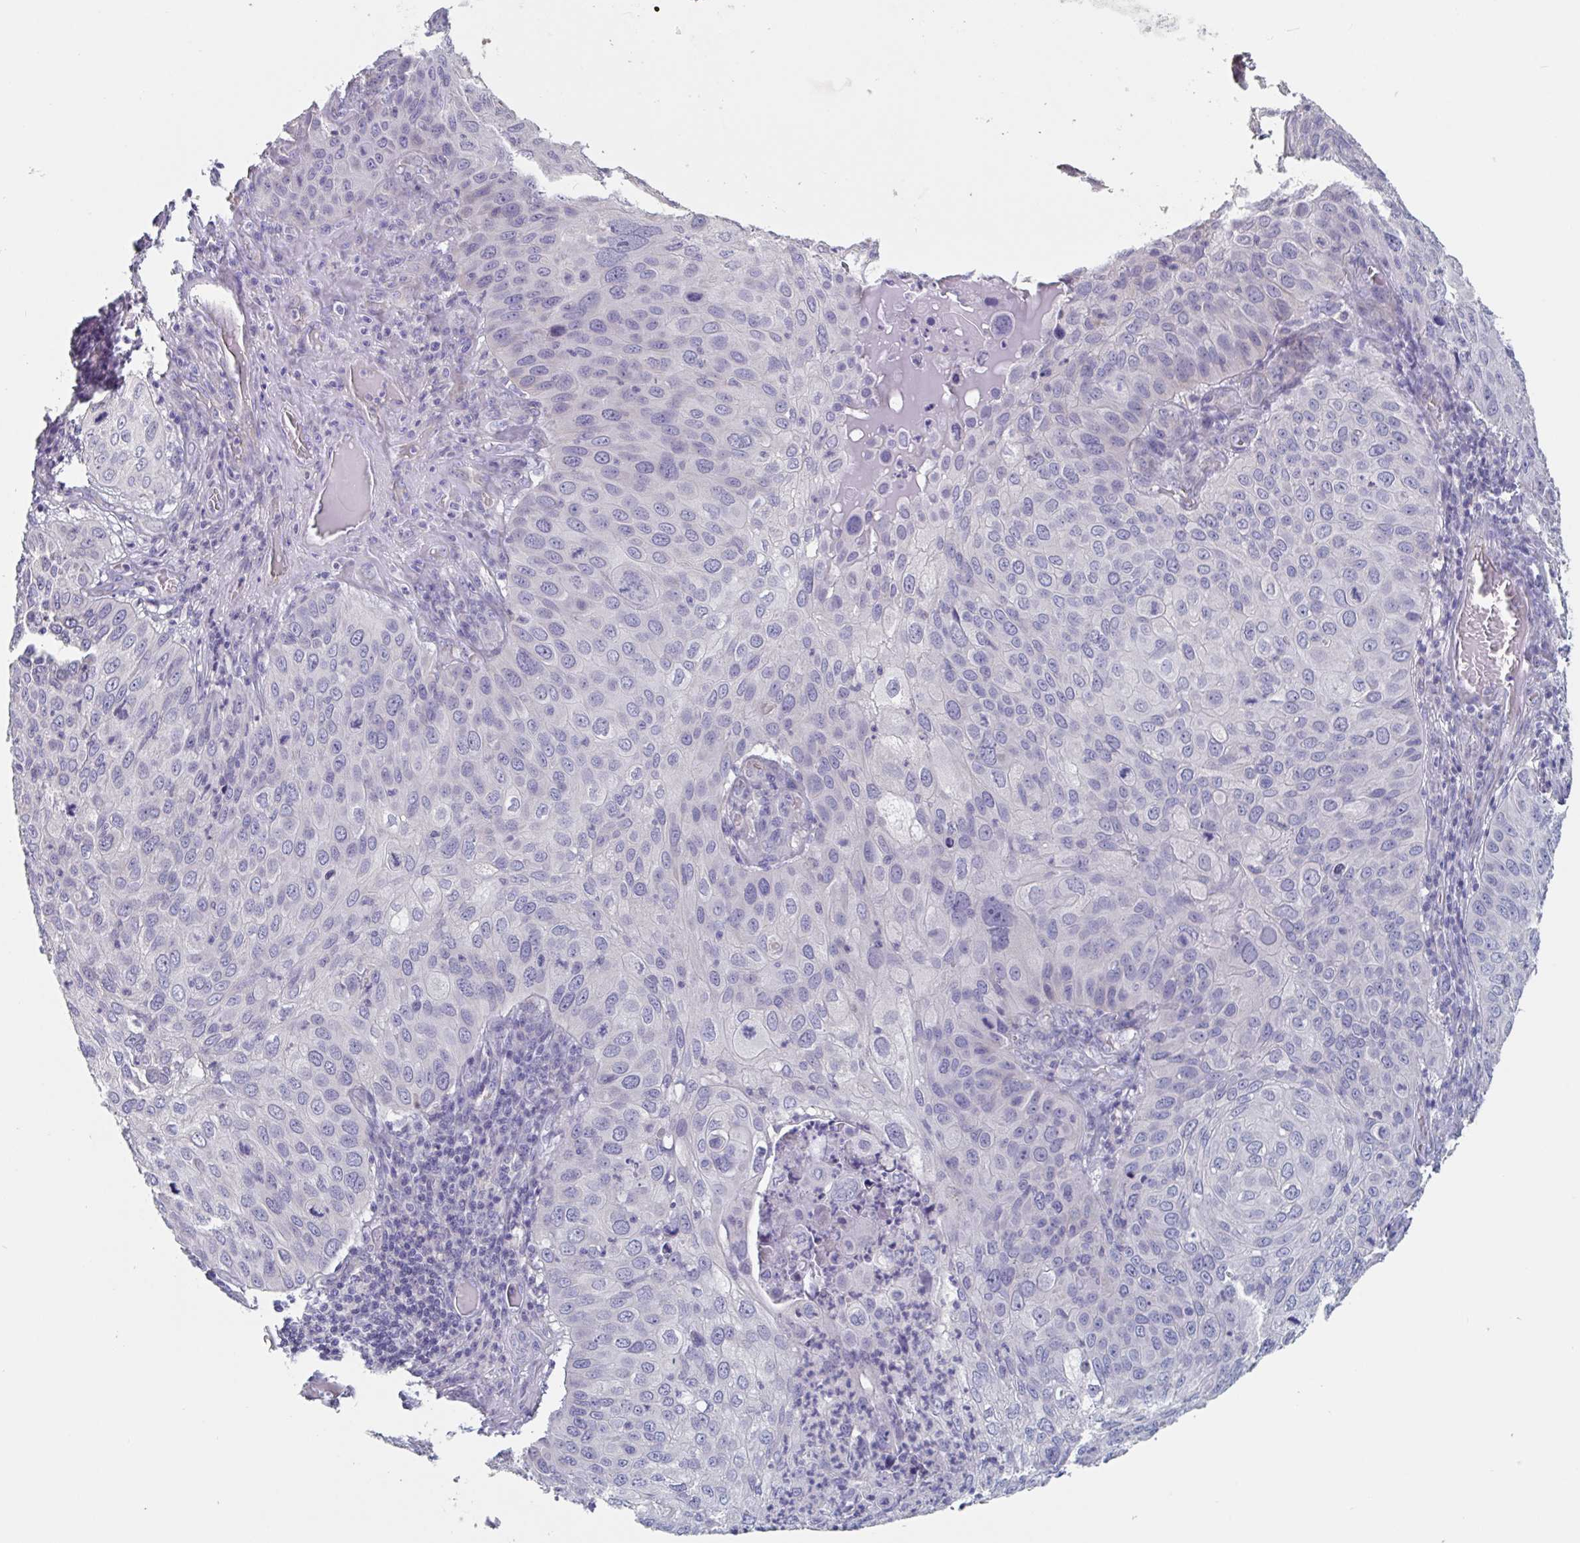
{"staining": {"intensity": "negative", "quantity": "none", "location": "none"}, "tissue": "skin cancer", "cell_type": "Tumor cells", "image_type": "cancer", "snomed": [{"axis": "morphology", "description": "Squamous cell carcinoma, NOS"}, {"axis": "topography", "description": "Skin"}], "caption": "Tumor cells are negative for brown protein staining in squamous cell carcinoma (skin).", "gene": "ABHD16A", "patient": {"sex": "male", "age": 87}}